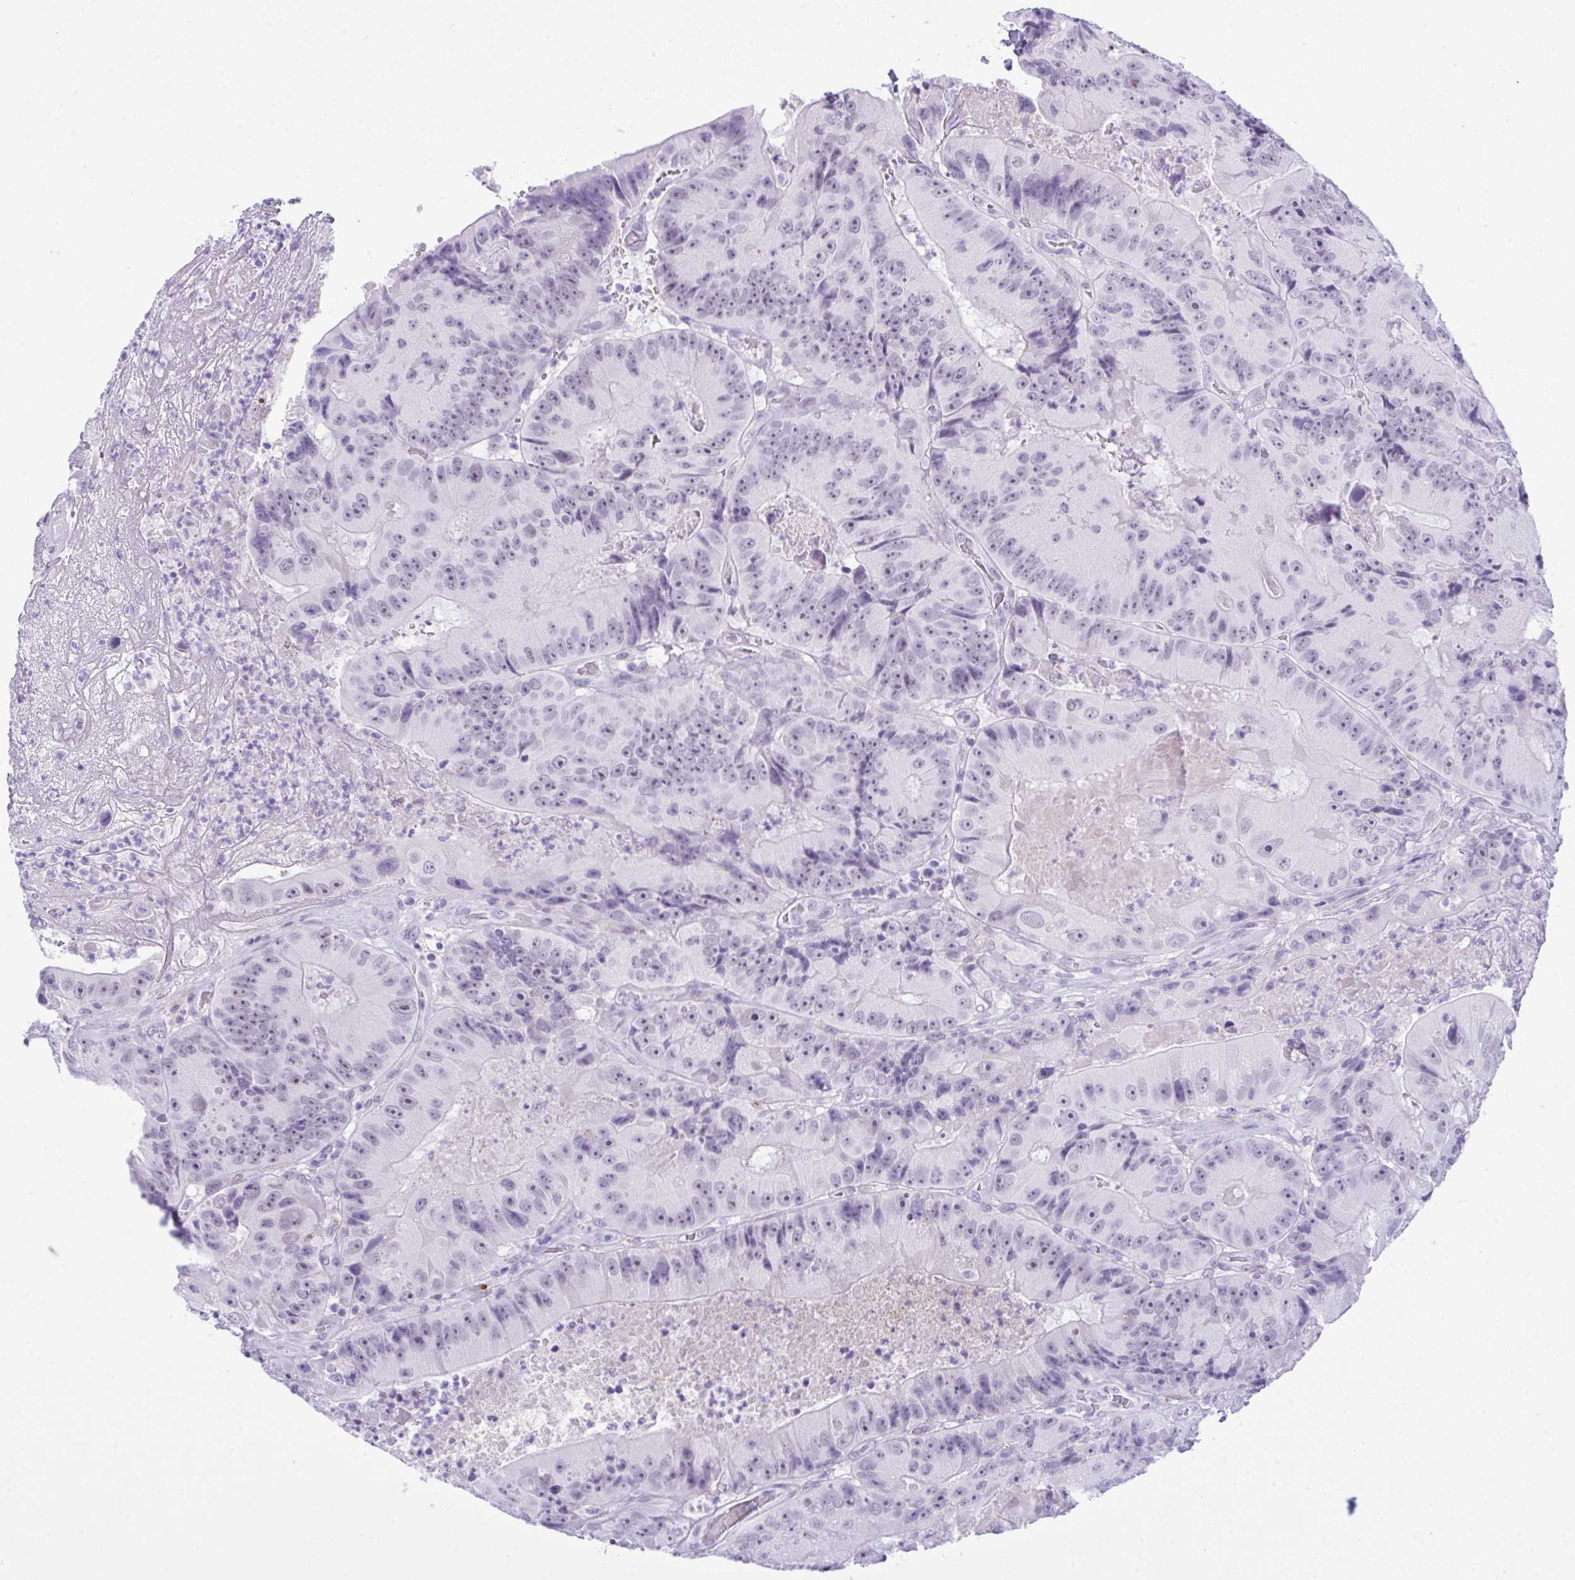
{"staining": {"intensity": "negative", "quantity": "none", "location": "none"}, "tissue": "colorectal cancer", "cell_type": "Tumor cells", "image_type": "cancer", "snomed": [{"axis": "morphology", "description": "Adenocarcinoma, NOS"}, {"axis": "topography", "description": "Colon"}], "caption": "This is an immunohistochemistry (IHC) photomicrograph of colorectal cancer (adenocarcinoma). There is no expression in tumor cells.", "gene": "ELN", "patient": {"sex": "female", "age": 86}}